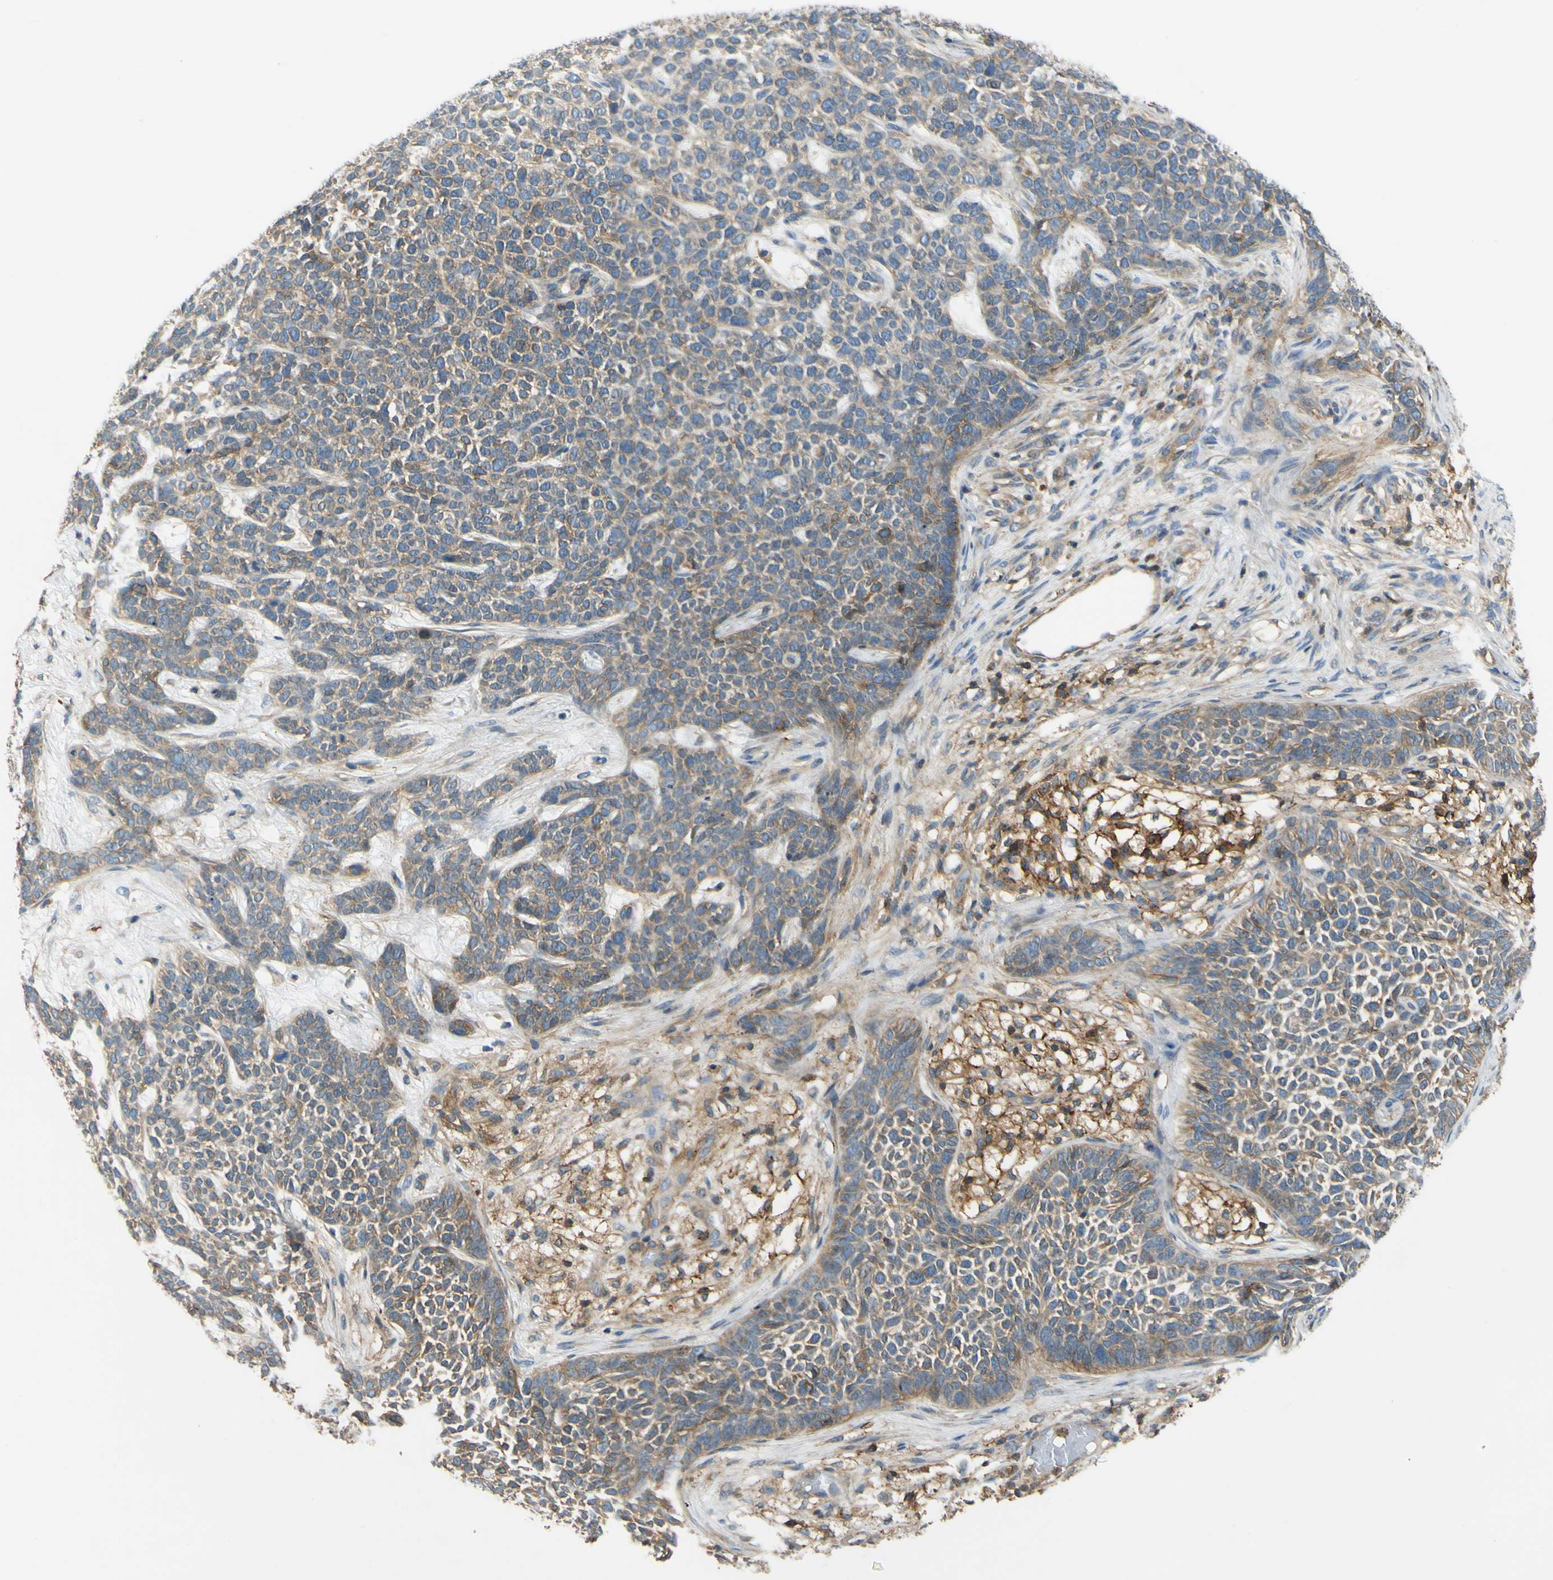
{"staining": {"intensity": "weak", "quantity": "25%-75%", "location": "cytoplasmic/membranous"}, "tissue": "skin cancer", "cell_type": "Tumor cells", "image_type": "cancer", "snomed": [{"axis": "morphology", "description": "Basal cell carcinoma"}, {"axis": "topography", "description": "Skin"}], "caption": "Tumor cells exhibit low levels of weak cytoplasmic/membranous expression in about 25%-75% of cells in human basal cell carcinoma (skin).", "gene": "POR", "patient": {"sex": "female", "age": 84}}